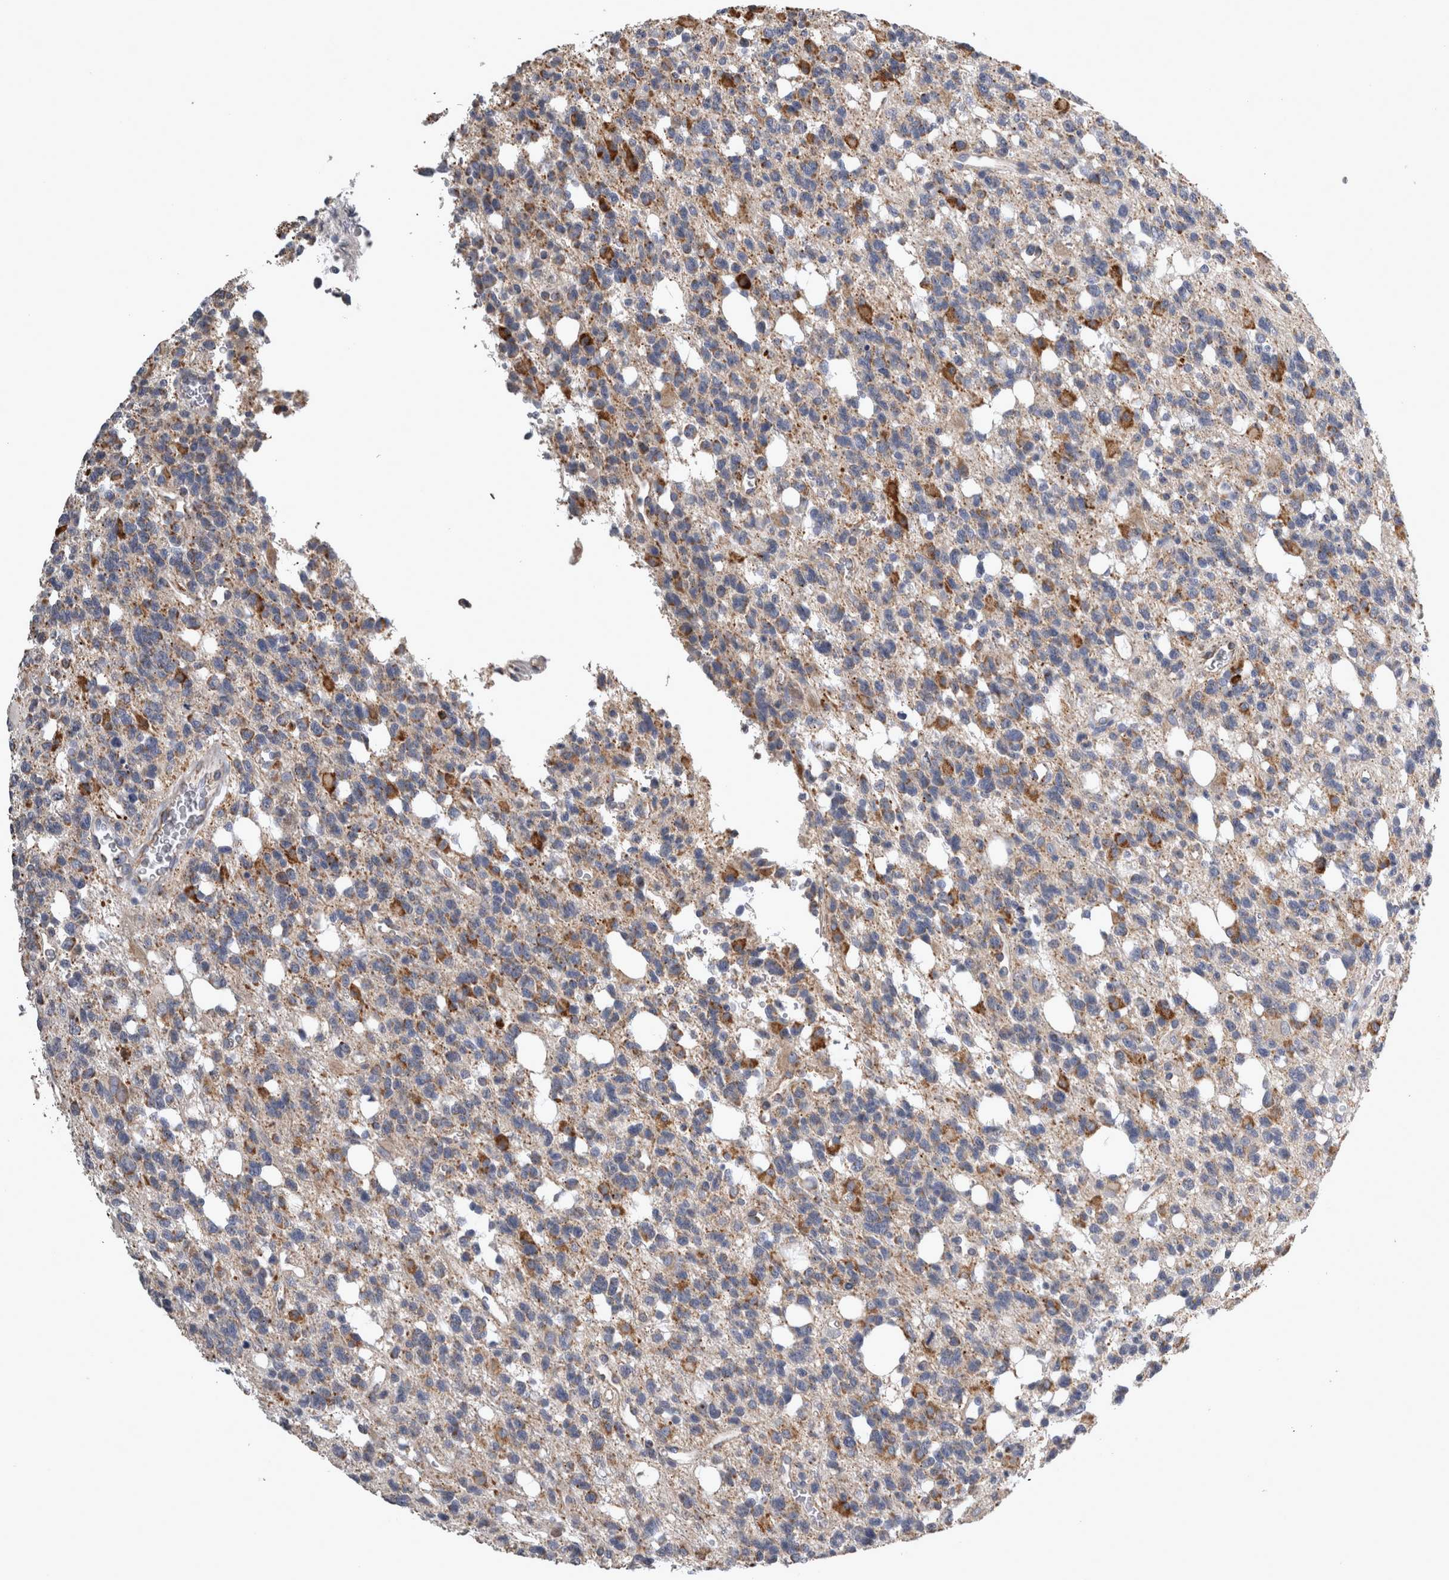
{"staining": {"intensity": "moderate", "quantity": "<25%", "location": "cytoplasmic/membranous"}, "tissue": "glioma", "cell_type": "Tumor cells", "image_type": "cancer", "snomed": [{"axis": "morphology", "description": "Glioma, malignant, High grade"}, {"axis": "topography", "description": "Brain"}], "caption": "Immunohistochemistry image of neoplastic tissue: malignant high-grade glioma stained using IHC exhibits low levels of moderate protein expression localized specifically in the cytoplasmic/membranous of tumor cells, appearing as a cytoplasmic/membranous brown color.", "gene": "TCAP", "patient": {"sex": "female", "age": 62}}